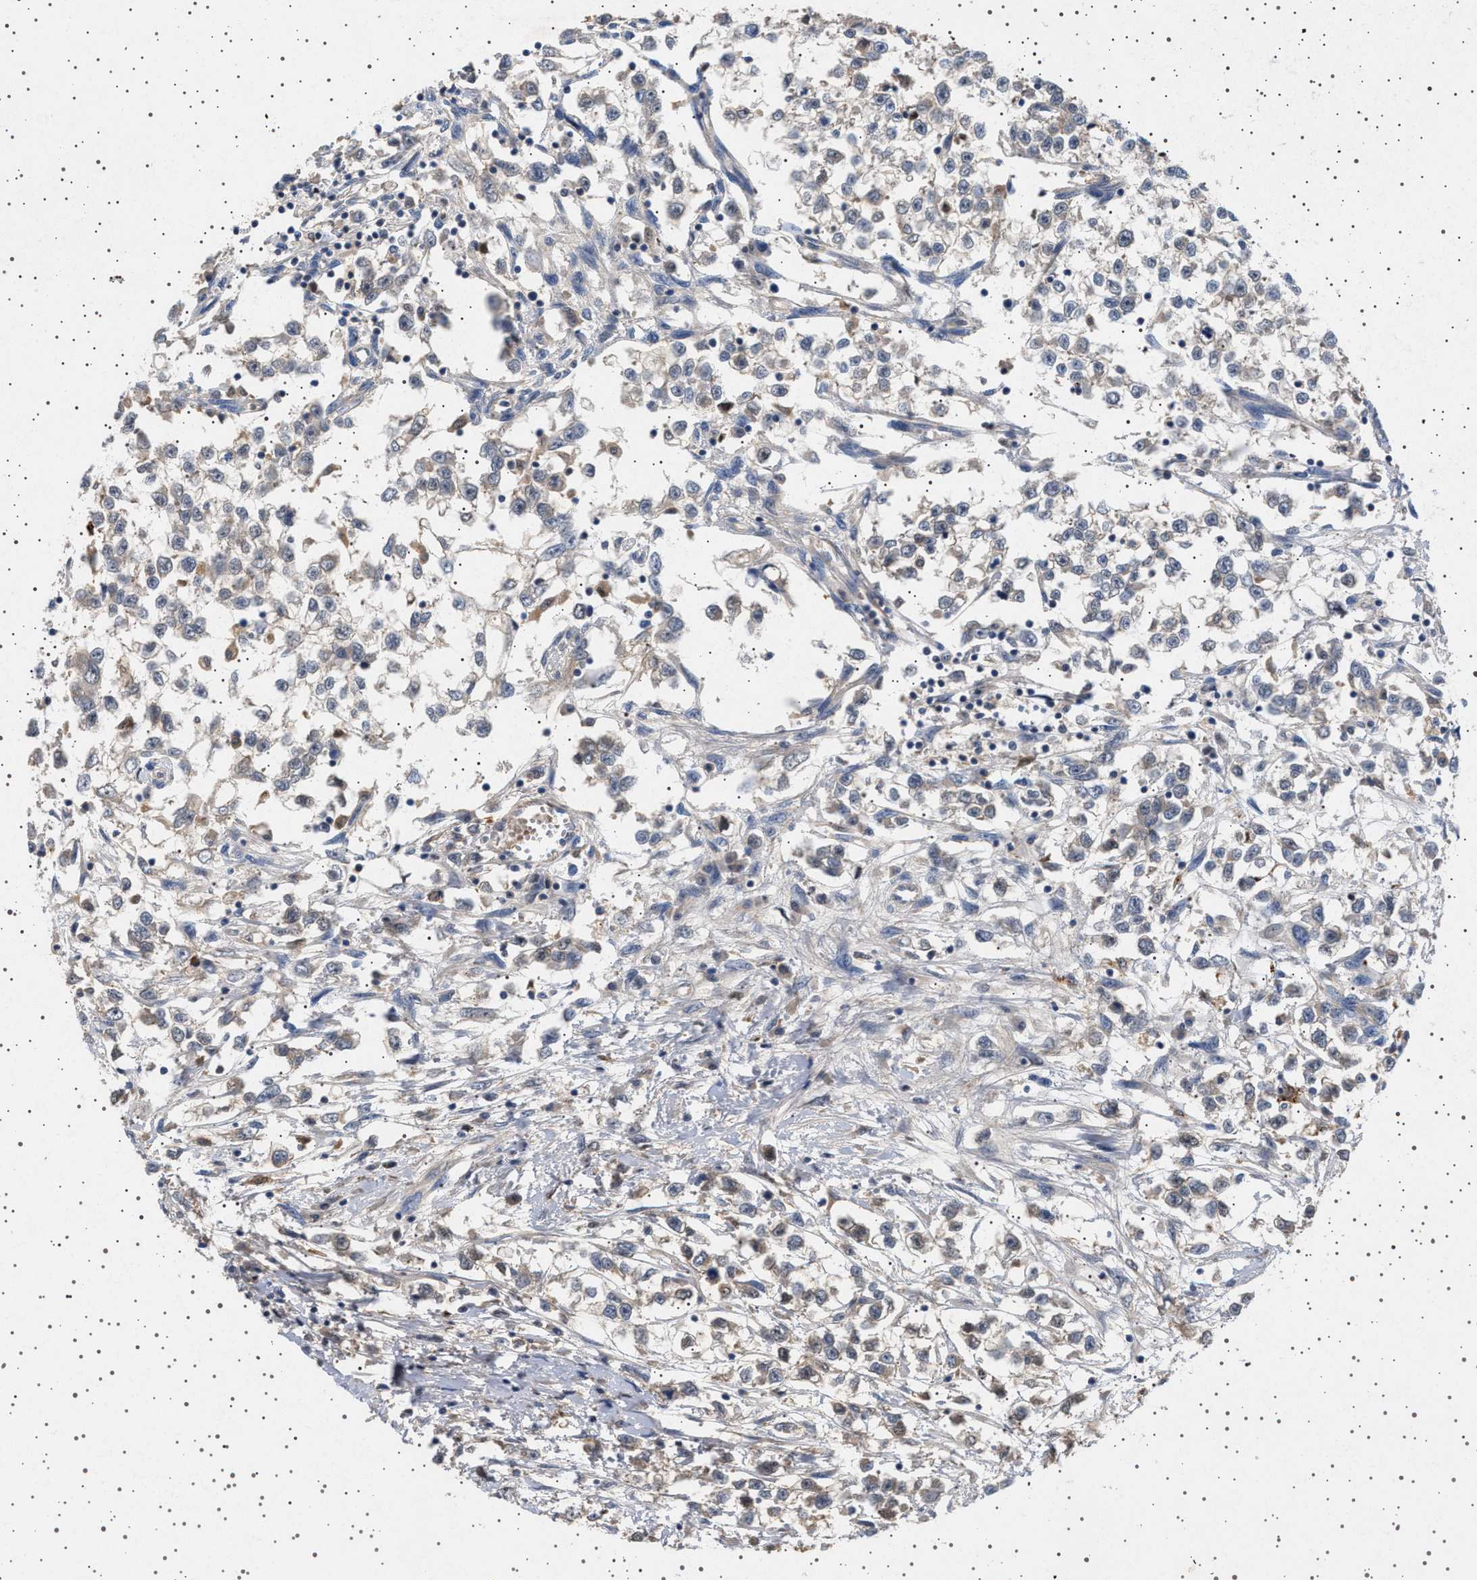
{"staining": {"intensity": "weak", "quantity": "<25%", "location": "cytoplasmic/membranous"}, "tissue": "testis cancer", "cell_type": "Tumor cells", "image_type": "cancer", "snomed": [{"axis": "morphology", "description": "Seminoma, NOS"}, {"axis": "morphology", "description": "Carcinoma, Embryonal, NOS"}, {"axis": "topography", "description": "Testis"}], "caption": "A histopathology image of testis embryonal carcinoma stained for a protein demonstrates no brown staining in tumor cells.", "gene": "FICD", "patient": {"sex": "male", "age": 51}}